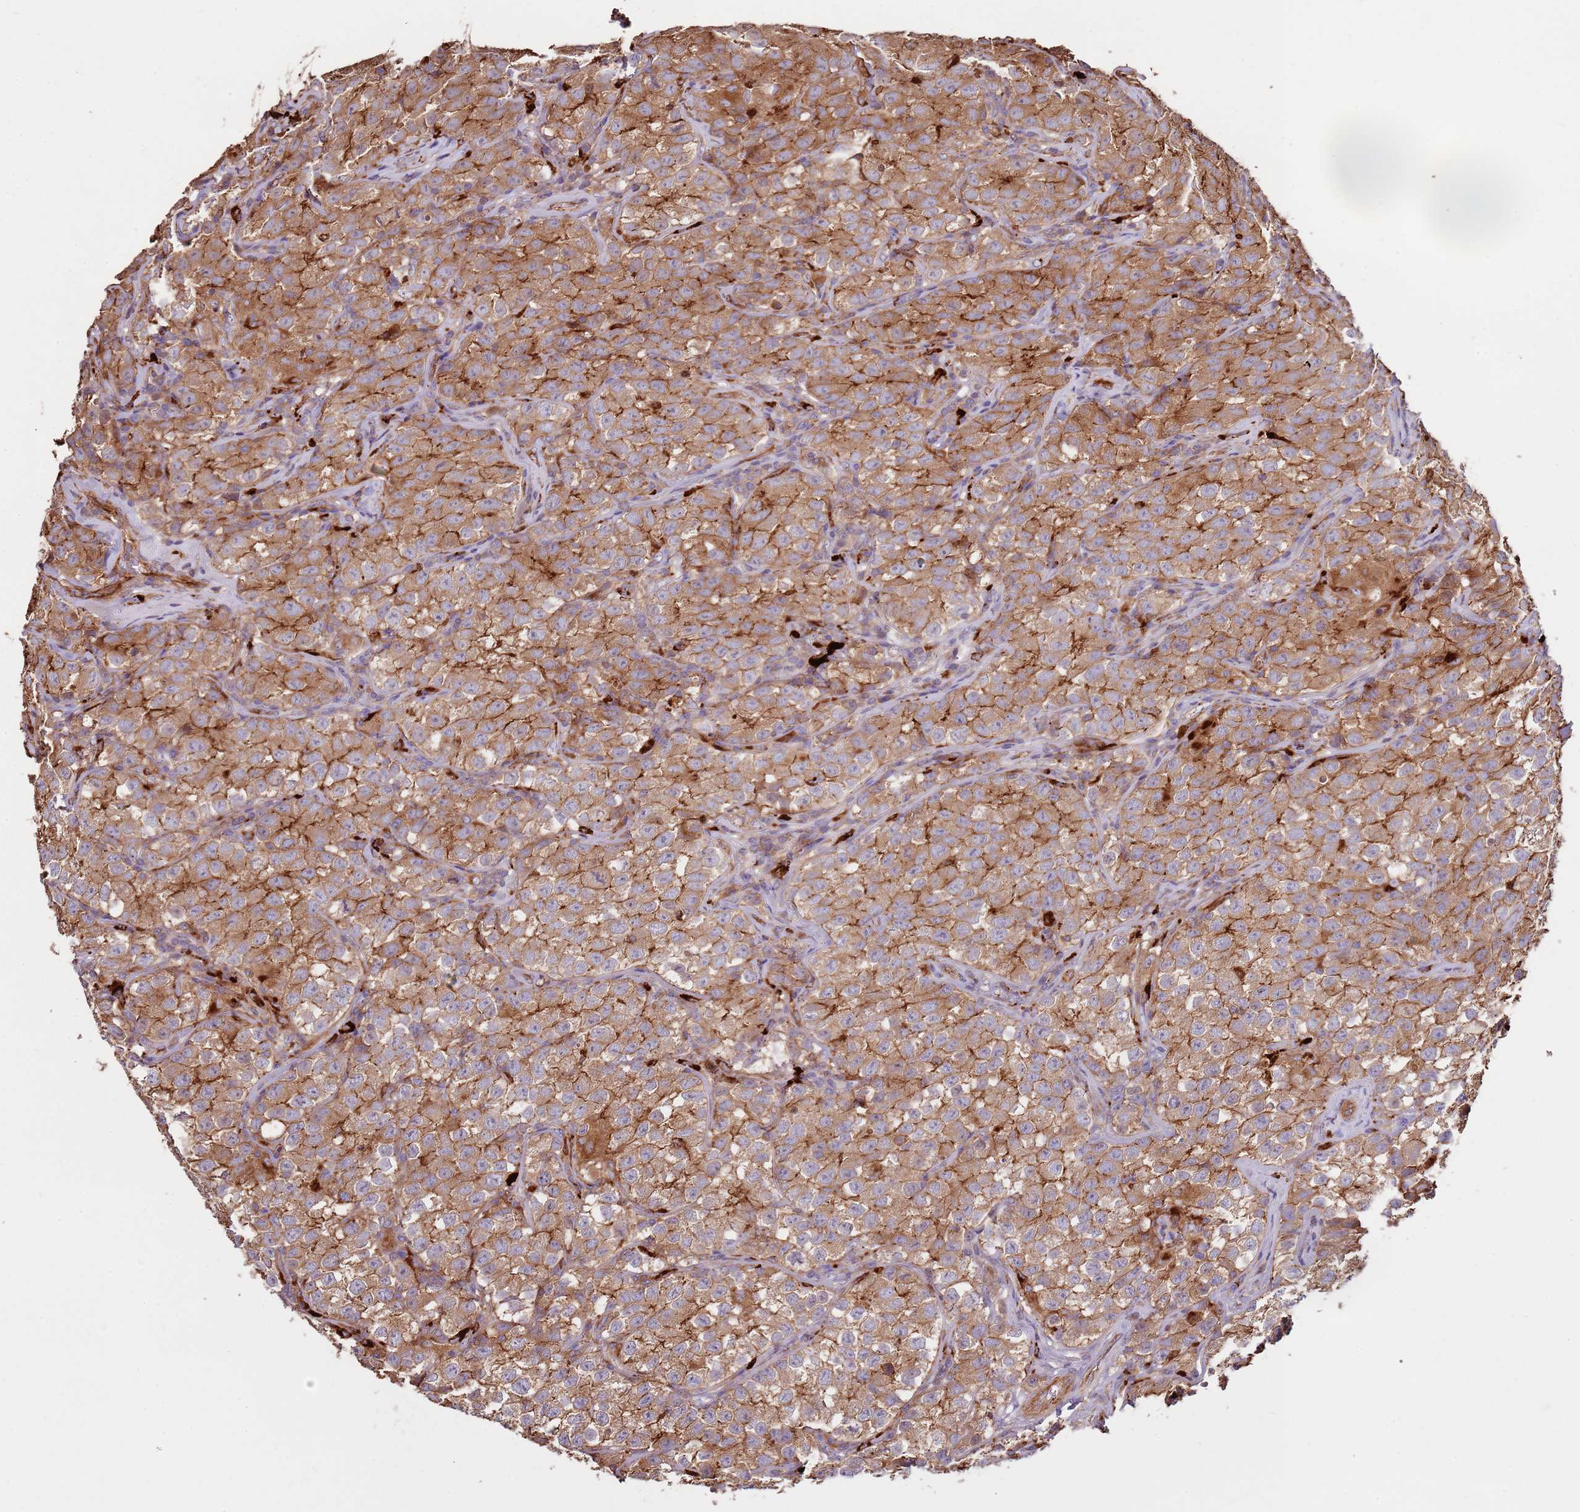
{"staining": {"intensity": "moderate", "quantity": ">75%", "location": "cytoplasmic/membranous"}, "tissue": "testis cancer", "cell_type": "Tumor cells", "image_type": "cancer", "snomed": [{"axis": "morphology", "description": "Seminoma, NOS"}, {"axis": "morphology", "description": "Carcinoma, Embryonal, NOS"}, {"axis": "topography", "description": "Testis"}], "caption": "DAB (3,3'-diaminobenzidine) immunohistochemical staining of testis seminoma reveals moderate cytoplasmic/membranous protein expression in approximately >75% of tumor cells. (Stains: DAB (3,3'-diaminobenzidine) in brown, nuclei in blue, Microscopy: brightfield microscopy at high magnification).", "gene": "NDUFAF4", "patient": {"sex": "male", "age": 43}}